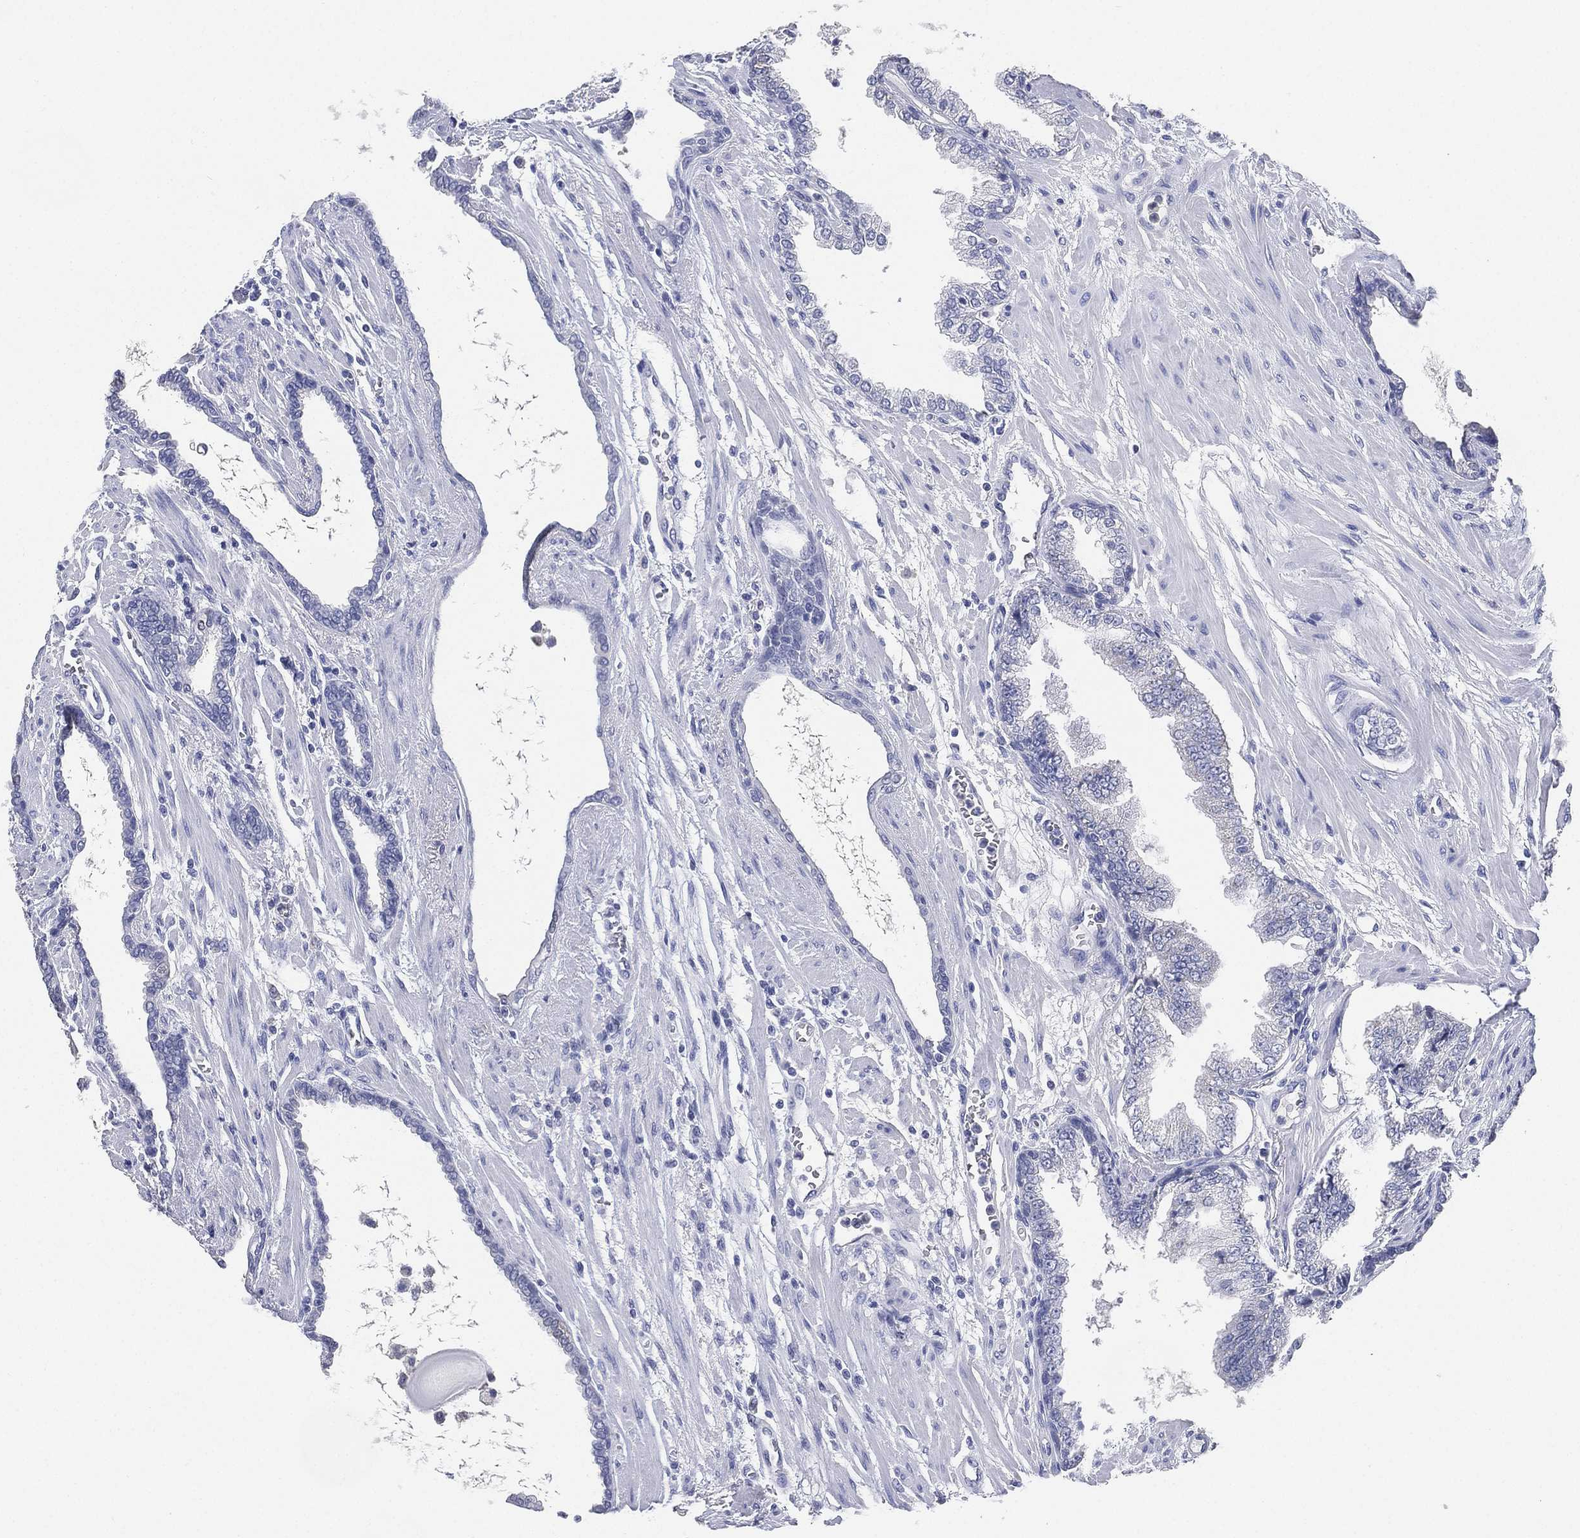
{"staining": {"intensity": "negative", "quantity": "none", "location": "none"}, "tissue": "prostate cancer", "cell_type": "Tumor cells", "image_type": "cancer", "snomed": [{"axis": "morphology", "description": "Adenocarcinoma, Low grade"}, {"axis": "topography", "description": "Prostate"}], "caption": "DAB immunohistochemical staining of human adenocarcinoma (low-grade) (prostate) reveals no significant staining in tumor cells.", "gene": "IYD", "patient": {"sex": "male", "age": 69}}